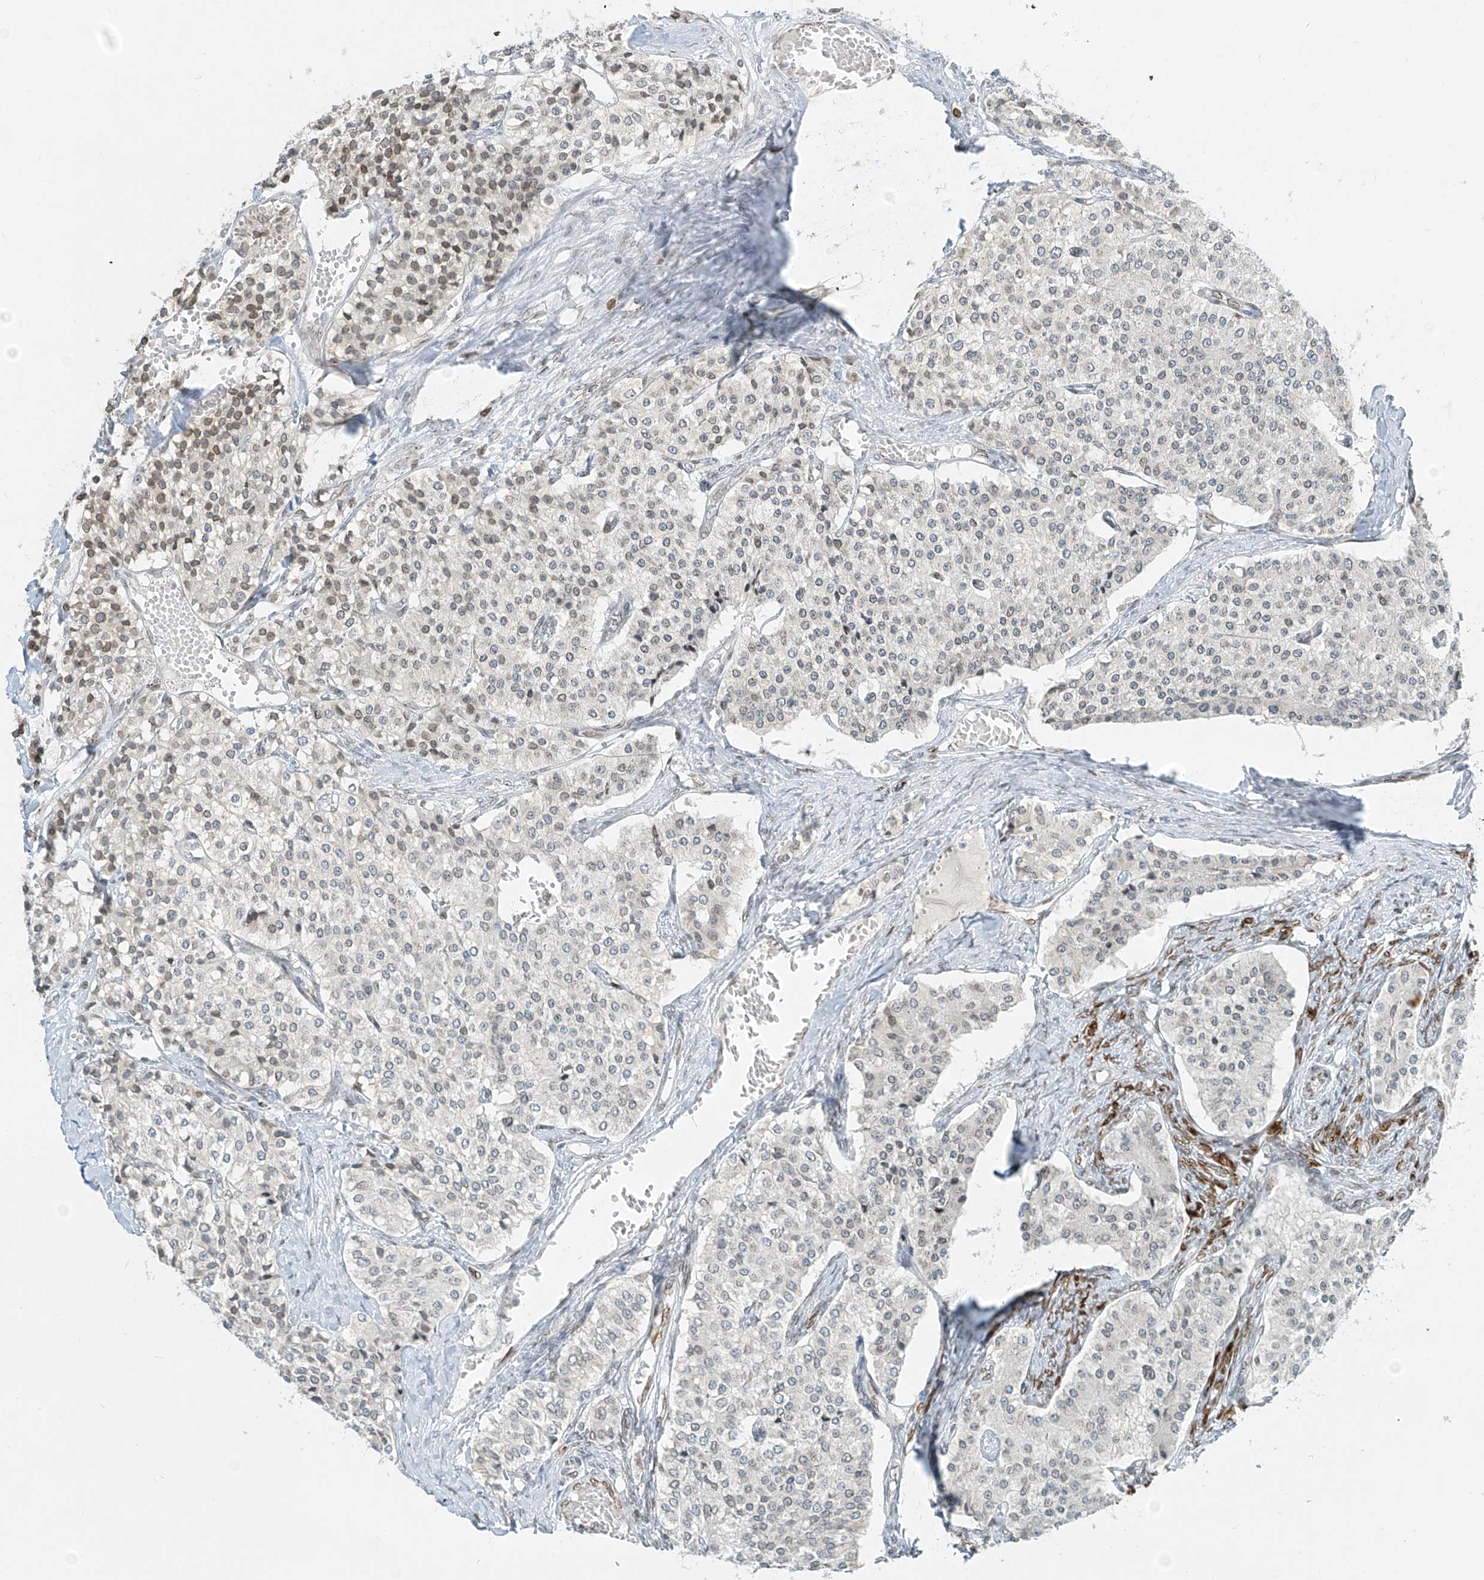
{"staining": {"intensity": "weak", "quantity": "<25%", "location": "cytoplasmic/membranous,nuclear"}, "tissue": "carcinoid", "cell_type": "Tumor cells", "image_type": "cancer", "snomed": [{"axis": "morphology", "description": "Carcinoid, malignant, NOS"}, {"axis": "topography", "description": "Colon"}], "caption": "Immunohistochemistry (IHC) of carcinoid (malignant) reveals no staining in tumor cells.", "gene": "SAMD15", "patient": {"sex": "female", "age": 52}}